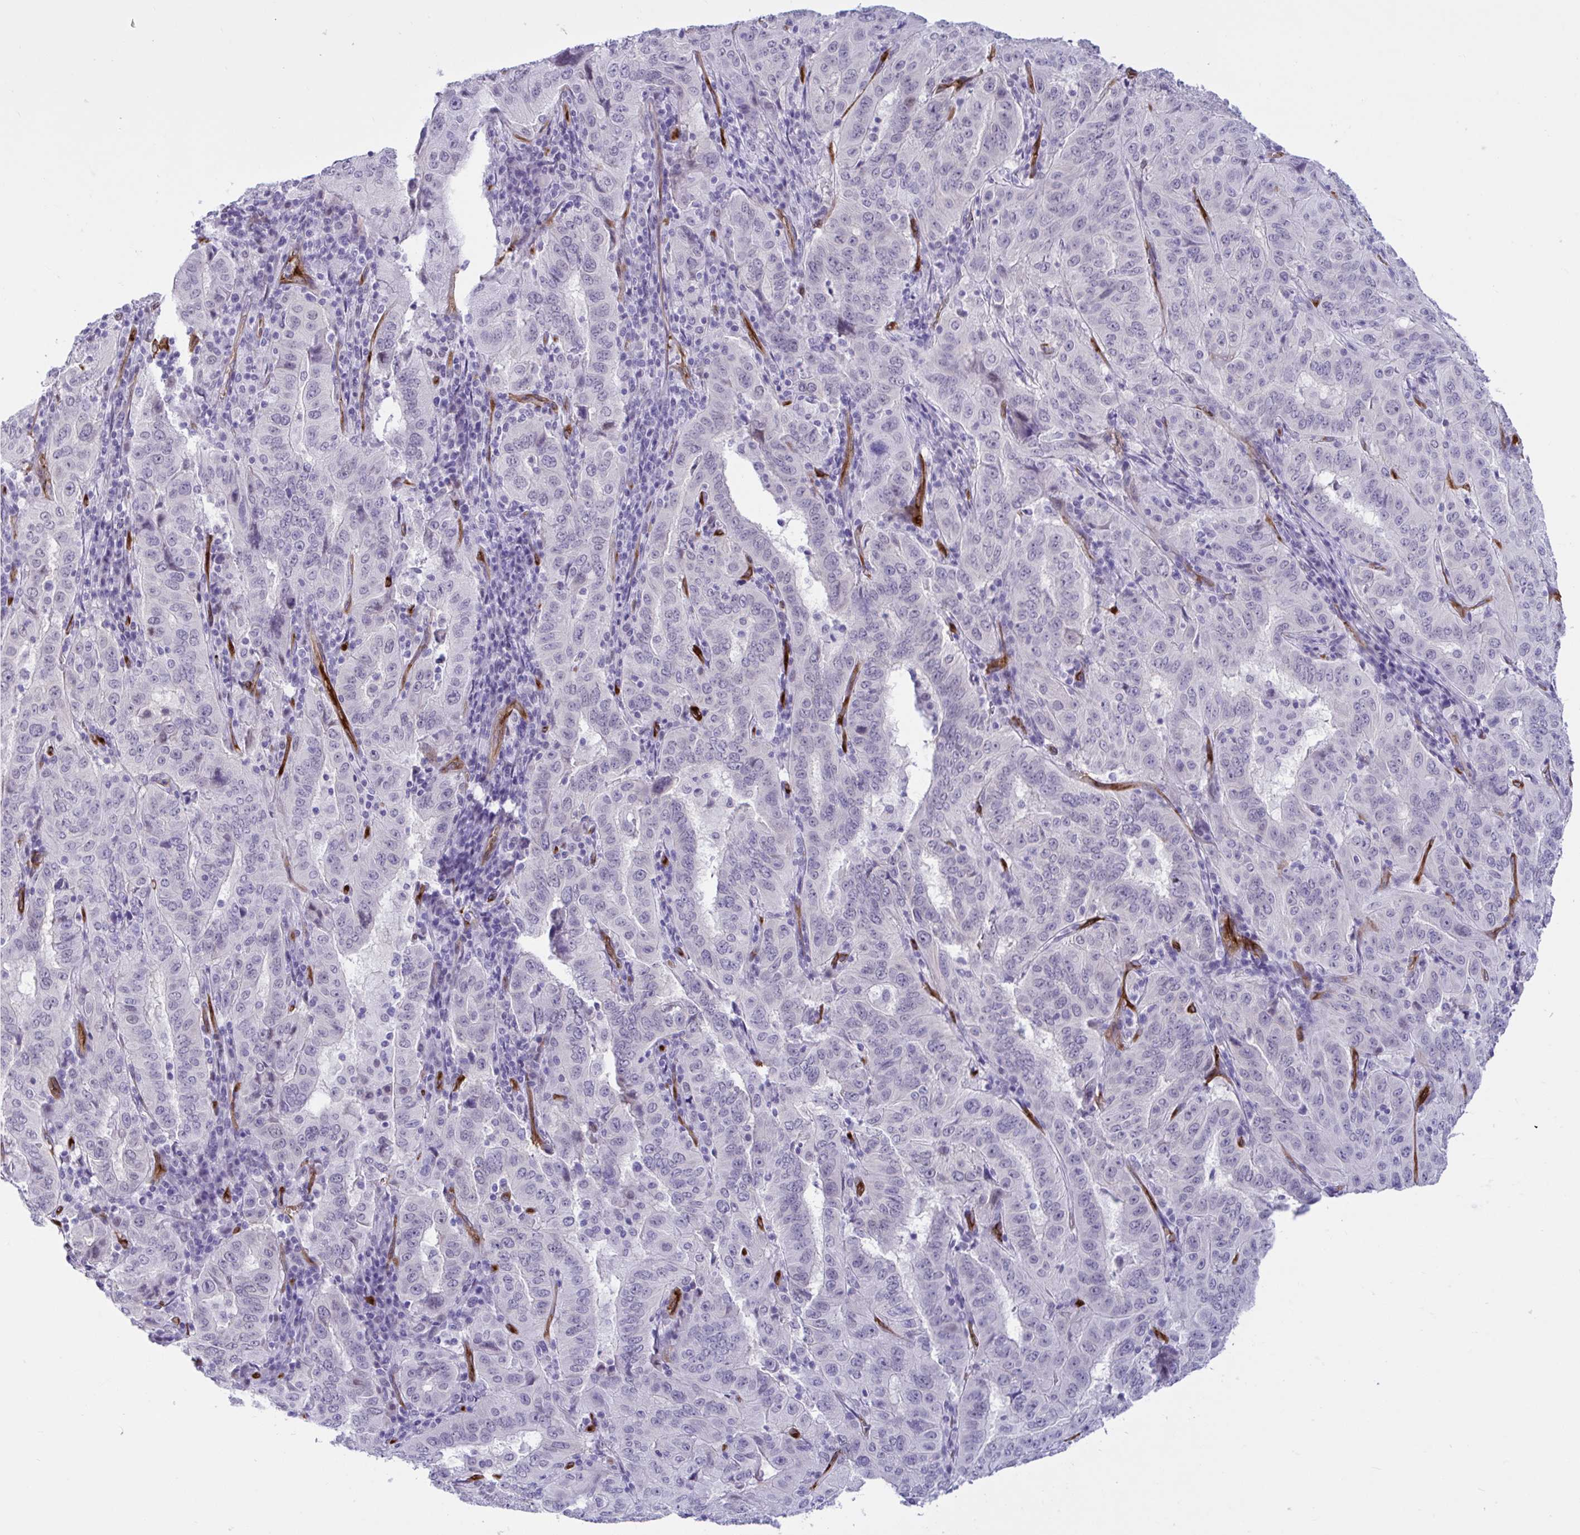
{"staining": {"intensity": "negative", "quantity": "none", "location": "none"}, "tissue": "pancreatic cancer", "cell_type": "Tumor cells", "image_type": "cancer", "snomed": [{"axis": "morphology", "description": "Adenocarcinoma, NOS"}, {"axis": "topography", "description": "Pancreas"}], "caption": "Immunohistochemical staining of pancreatic cancer reveals no significant expression in tumor cells. (DAB immunohistochemistry (IHC) visualized using brightfield microscopy, high magnification).", "gene": "EML1", "patient": {"sex": "male", "age": 63}}